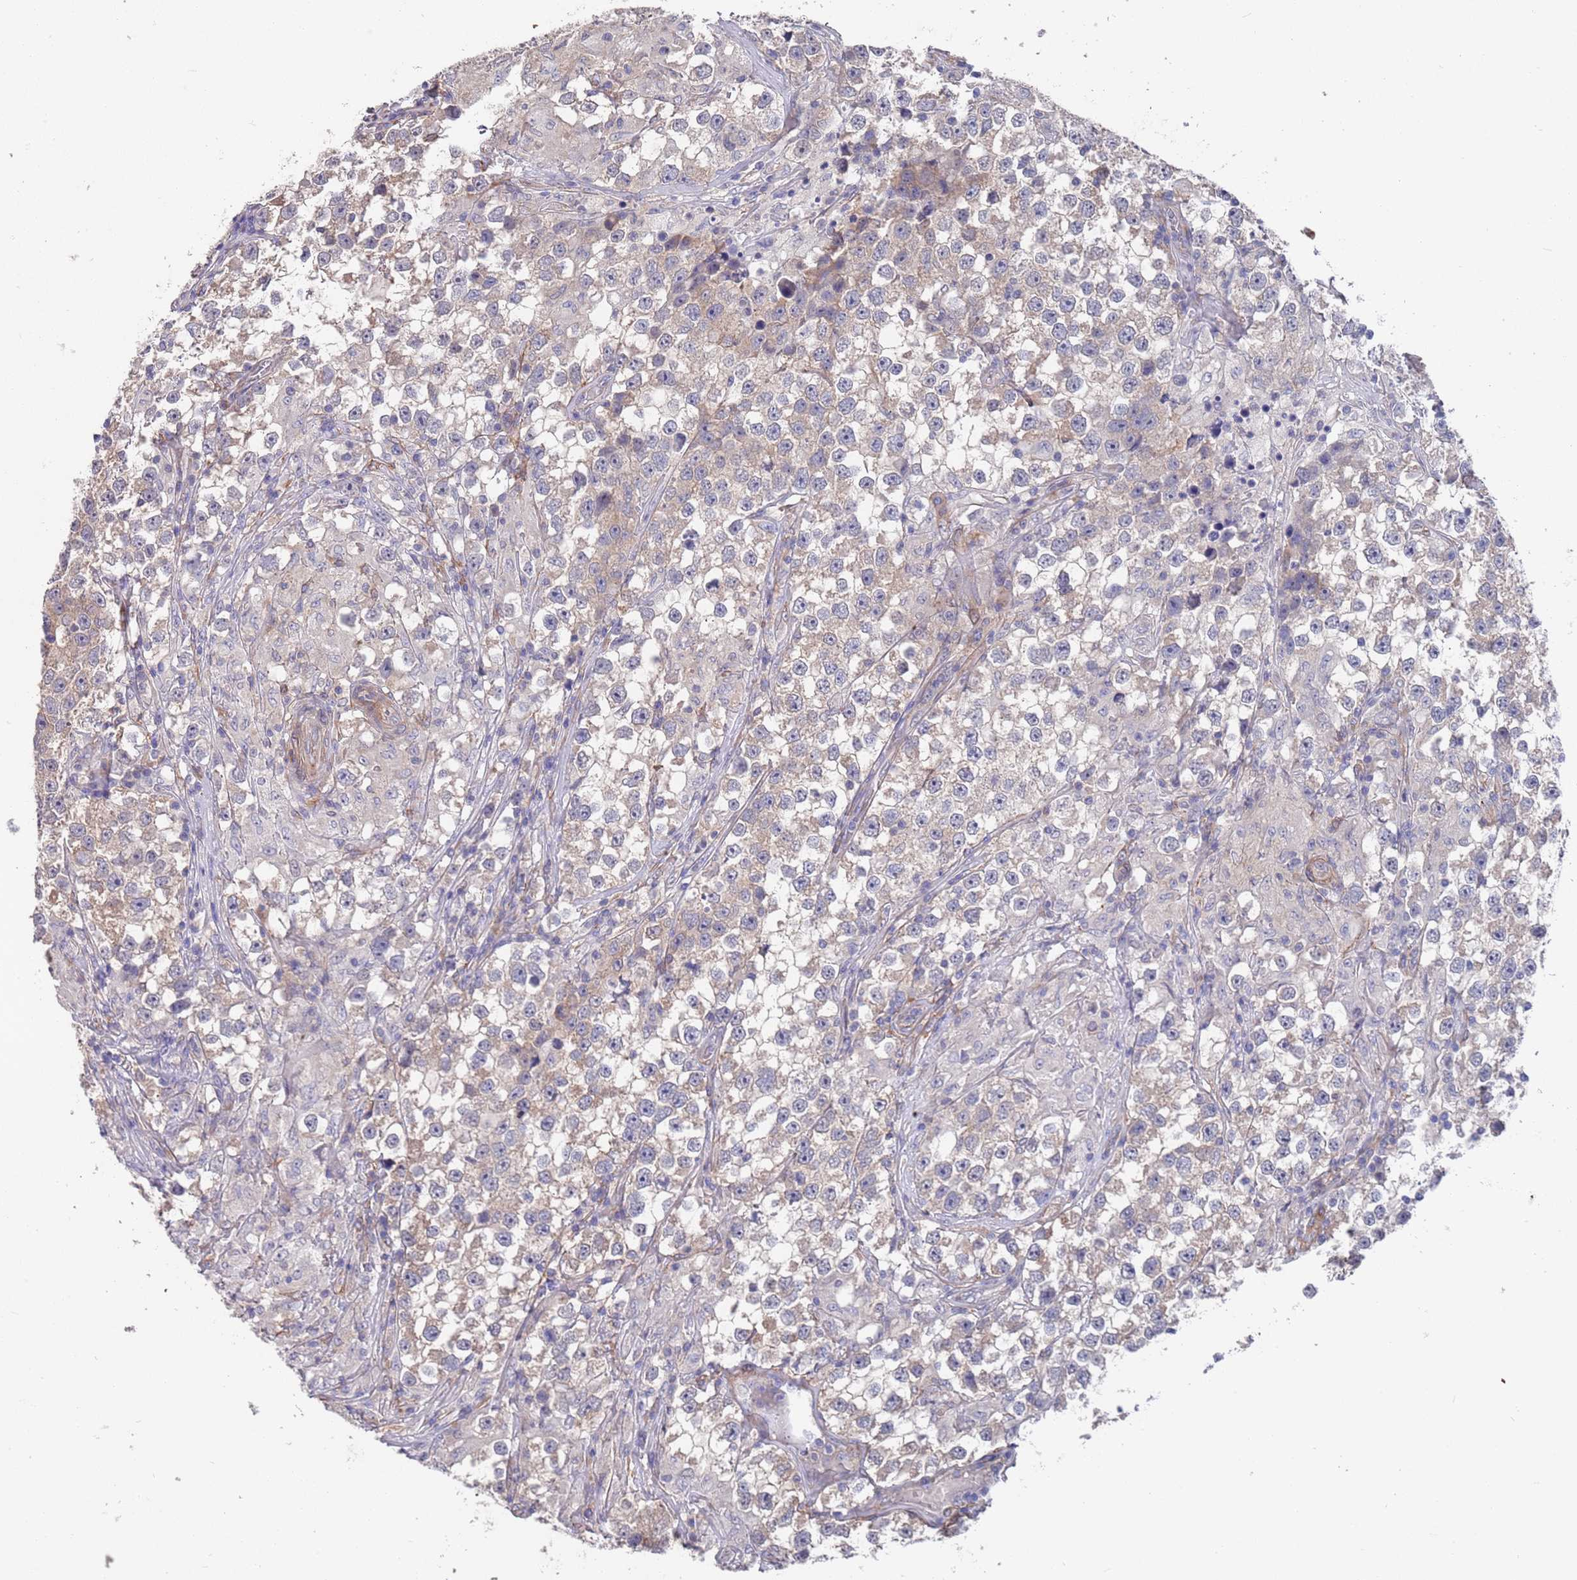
{"staining": {"intensity": "weak", "quantity": "<25%", "location": "cytoplasmic/membranous"}, "tissue": "testis cancer", "cell_type": "Tumor cells", "image_type": "cancer", "snomed": [{"axis": "morphology", "description": "Seminoma, NOS"}, {"axis": "topography", "description": "Testis"}], "caption": "An image of testis cancer stained for a protein reveals no brown staining in tumor cells.", "gene": "ANK2", "patient": {"sex": "male", "age": 46}}